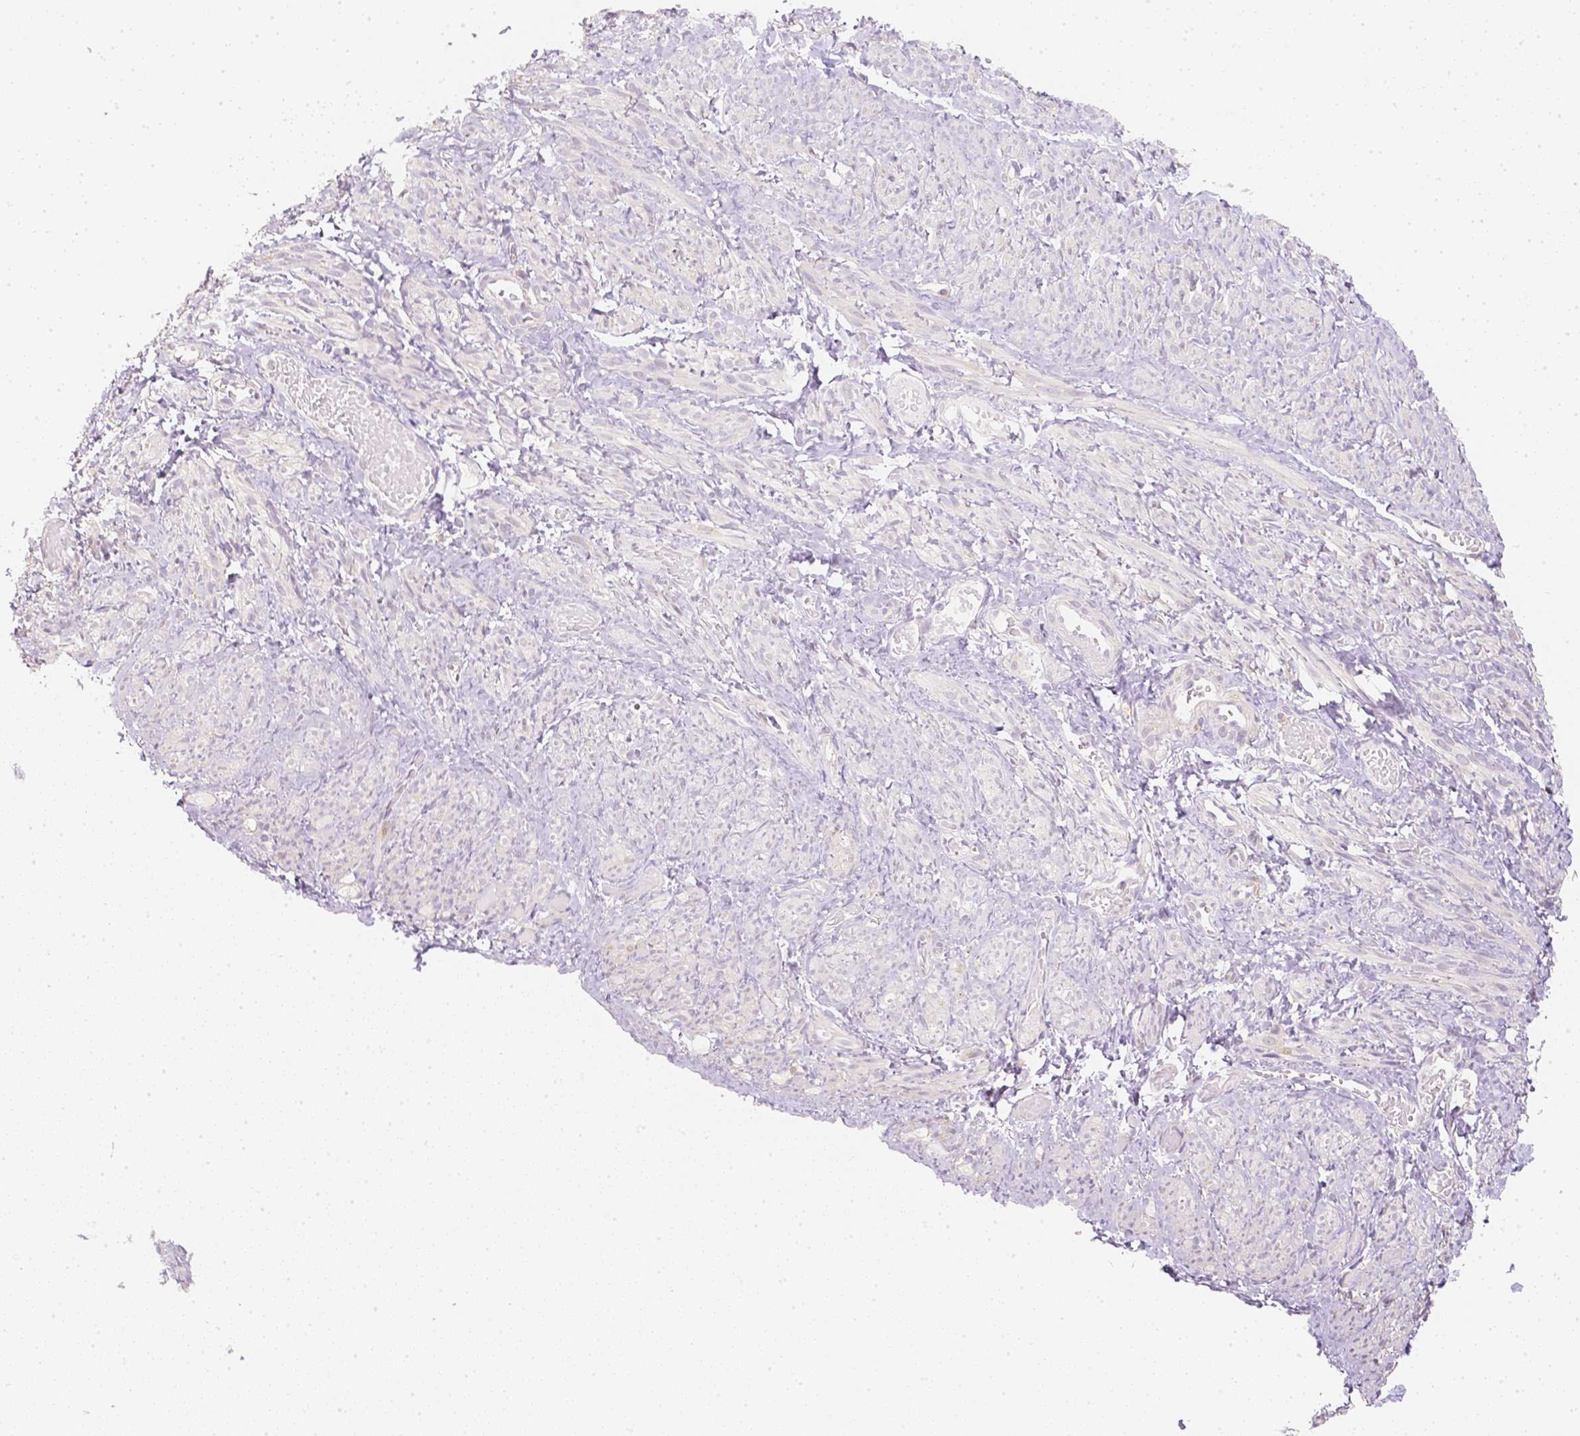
{"staining": {"intensity": "negative", "quantity": "none", "location": "none"}, "tissue": "smooth muscle", "cell_type": "Smooth muscle cells", "image_type": "normal", "snomed": [{"axis": "morphology", "description": "Normal tissue, NOS"}, {"axis": "topography", "description": "Smooth muscle"}], "caption": "DAB immunohistochemical staining of benign human smooth muscle demonstrates no significant staining in smooth muscle cells. Brightfield microscopy of IHC stained with DAB (3,3'-diaminobenzidine) (brown) and hematoxylin (blue), captured at high magnification.", "gene": "NVL", "patient": {"sex": "female", "age": 65}}